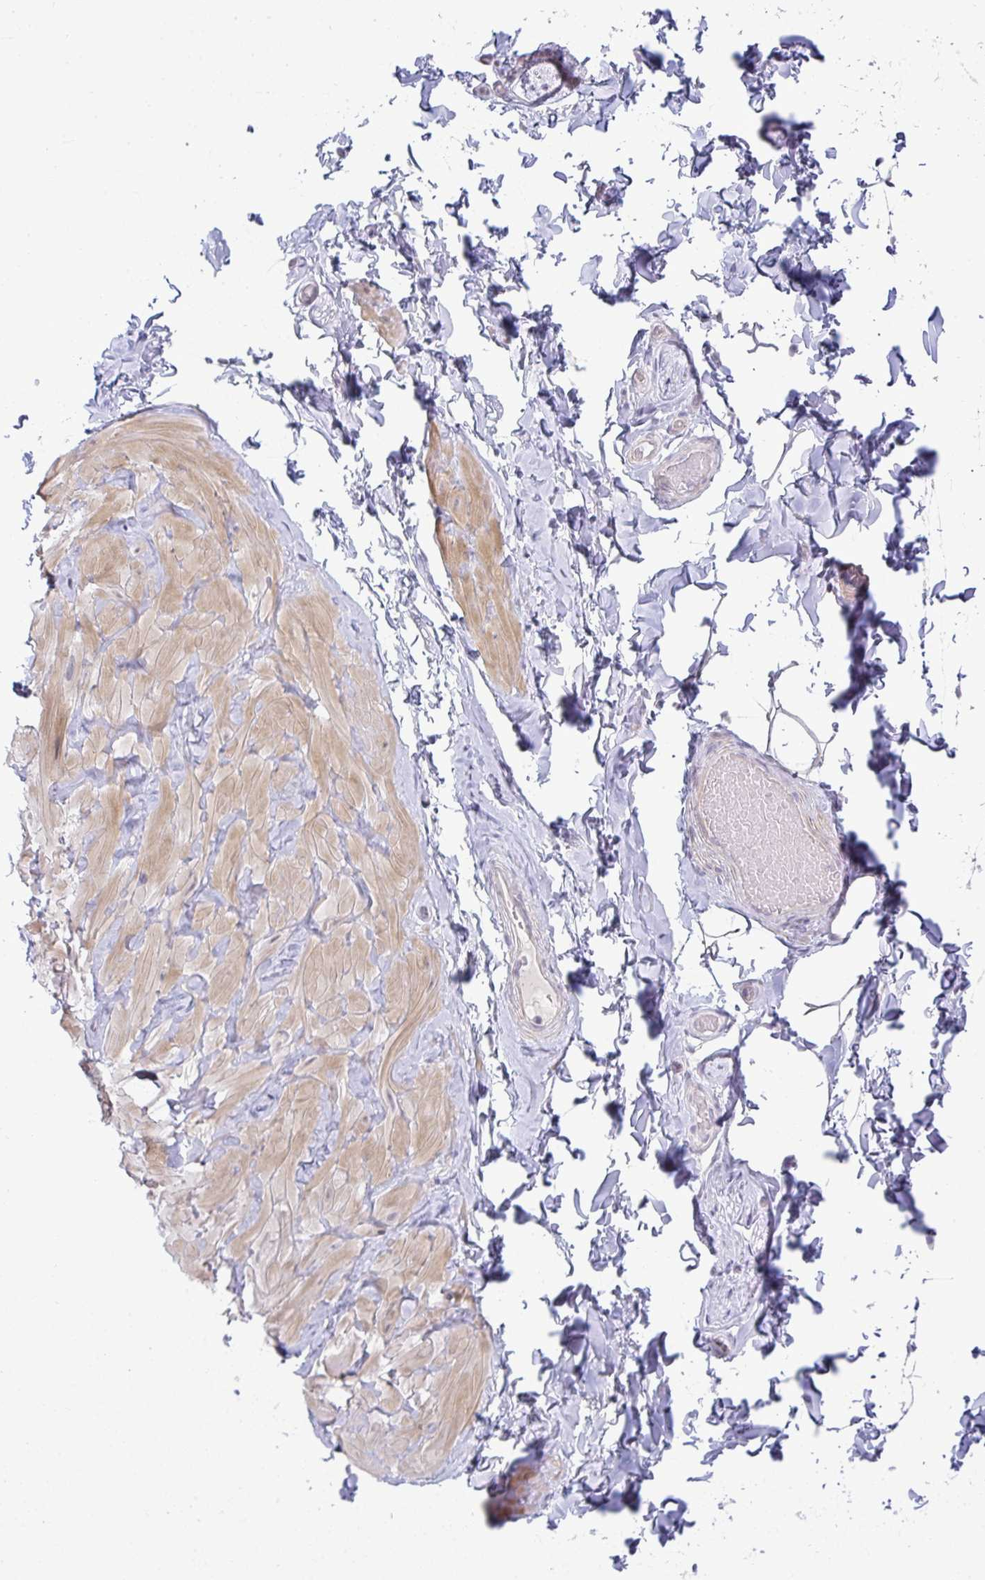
{"staining": {"intensity": "negative", "quantity": "none", "location": "none"}, "tissue": "adipose tissue", "cell_type": "Adipocytes", "image_type": "normal", "snomed": [{"axis": "morphology", "description": "Normal tissue, NOS"}, {"axis": "topography", "description": "Soft tissue"}, {"axis": "topography", "description": "Adipose tissue"}, {"axis": "topography", "description": "Vascular tissue"}, {"axis": "topography", "description": "Peripheral nerve tissue"}], "caption": "A high-resolution micrograph shows immunohistochemistry staining of benign adipose tissue, which displays no significant positivity in adipocytes. Nuclei are stained in blue.", "gene": "TEX33", "patient": {"sex": "male", "age": 29}}